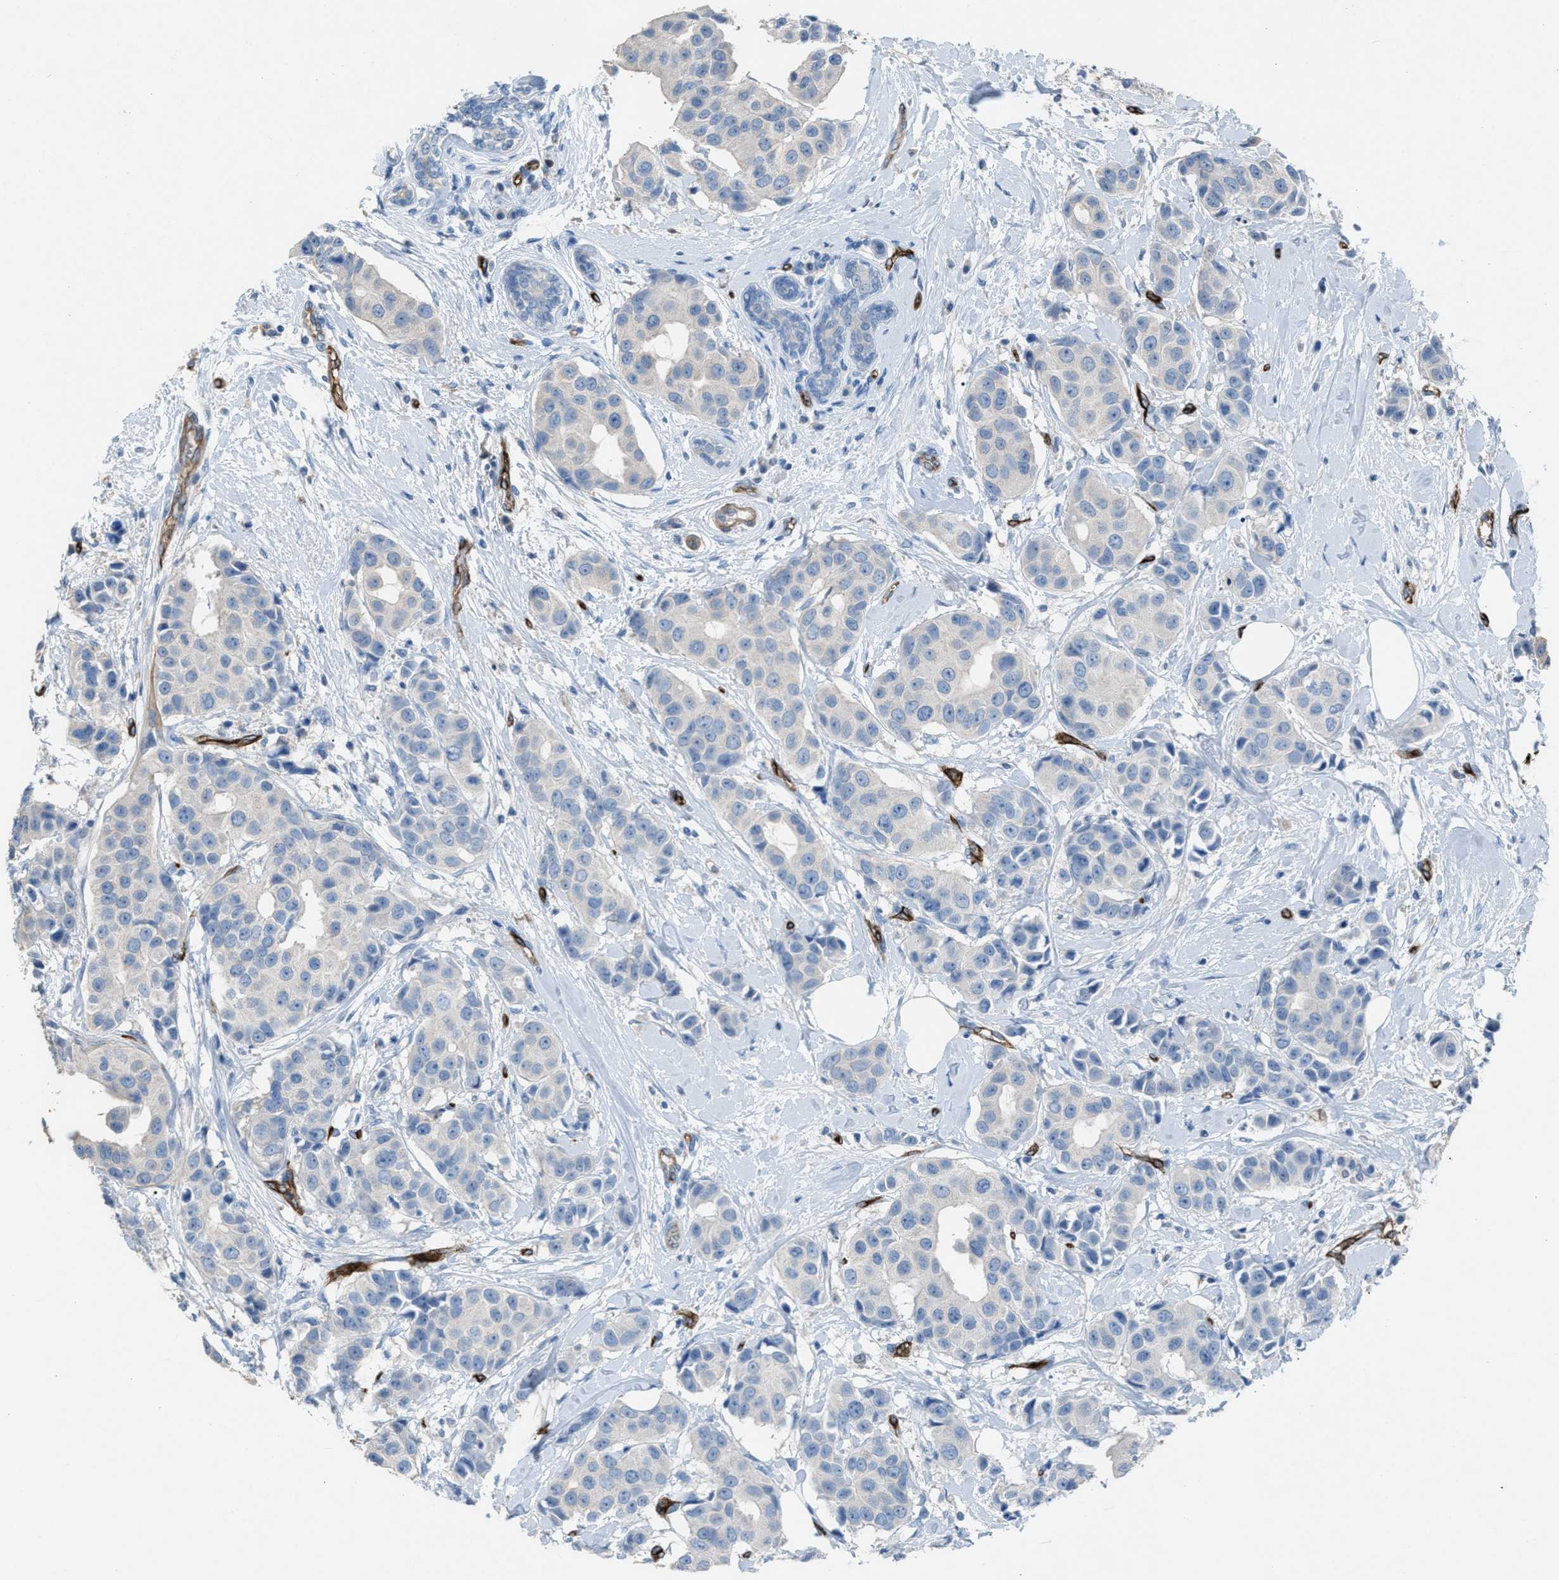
{"staining": {"intensity": "negative", "quantity": "none", "location": "none"}, "tissue": "breast cancer", "cell_type": "Tumor cells", "image_type": "cancer", "snomed": [{"axis": "morphology", "description": "Normal tissue, NOS"}, {"axis": "morphology", "description": "Duct carcinoma"}, {"axis": "topography", "description": "Breast"}], "caption": "IHC of human breast invasive ductal carcinoma displays no expression in tumor cells. (Immunohistochemistry, brightfield microscopy, high magnification).", "gene": "DYSF", "patient": {"sex": "female", "age": 39}}